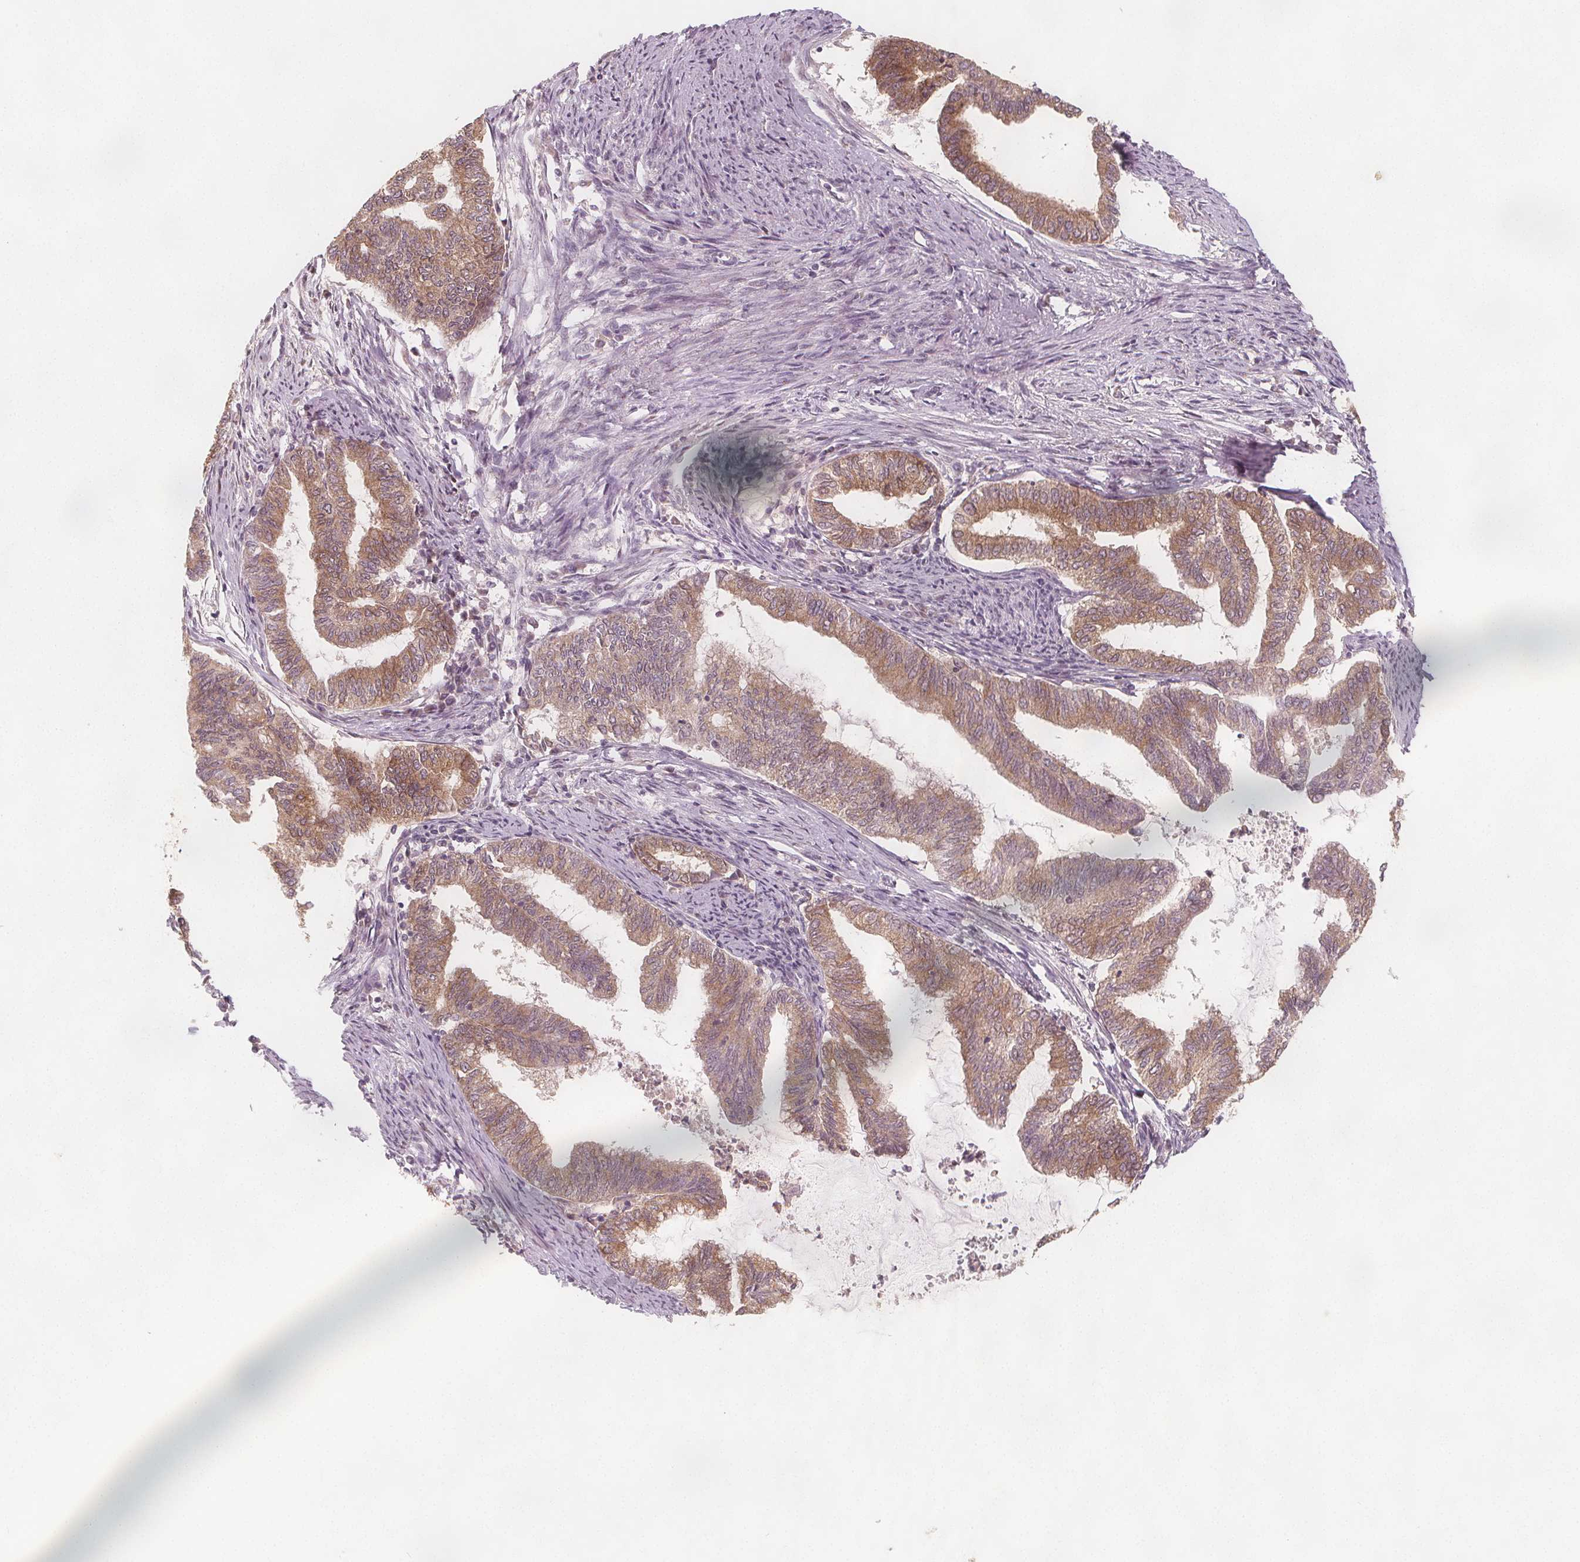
{"staining": {"intensity": "moderate", "quantity": "25%-75%", "location": "cytoplasmic/membranous"}, "tissue": "endometrial cancer", "cell_type": "Tumor cells", "image_type": "cancer", "snomed": [{"axis": "morphology", "description": "Adenocarcinoma, NOS"}, {"axis": "topography", "description": "Endometrium"}], "caption": "Immunohistochemical staining of human endometrial cancer shows medium levels of moderate cytoplasmic/membranous staining in approximately 25%-75% of tumor cells.", "gene": "NCSTN", "patient": {"sex": "female", "age": 79}}